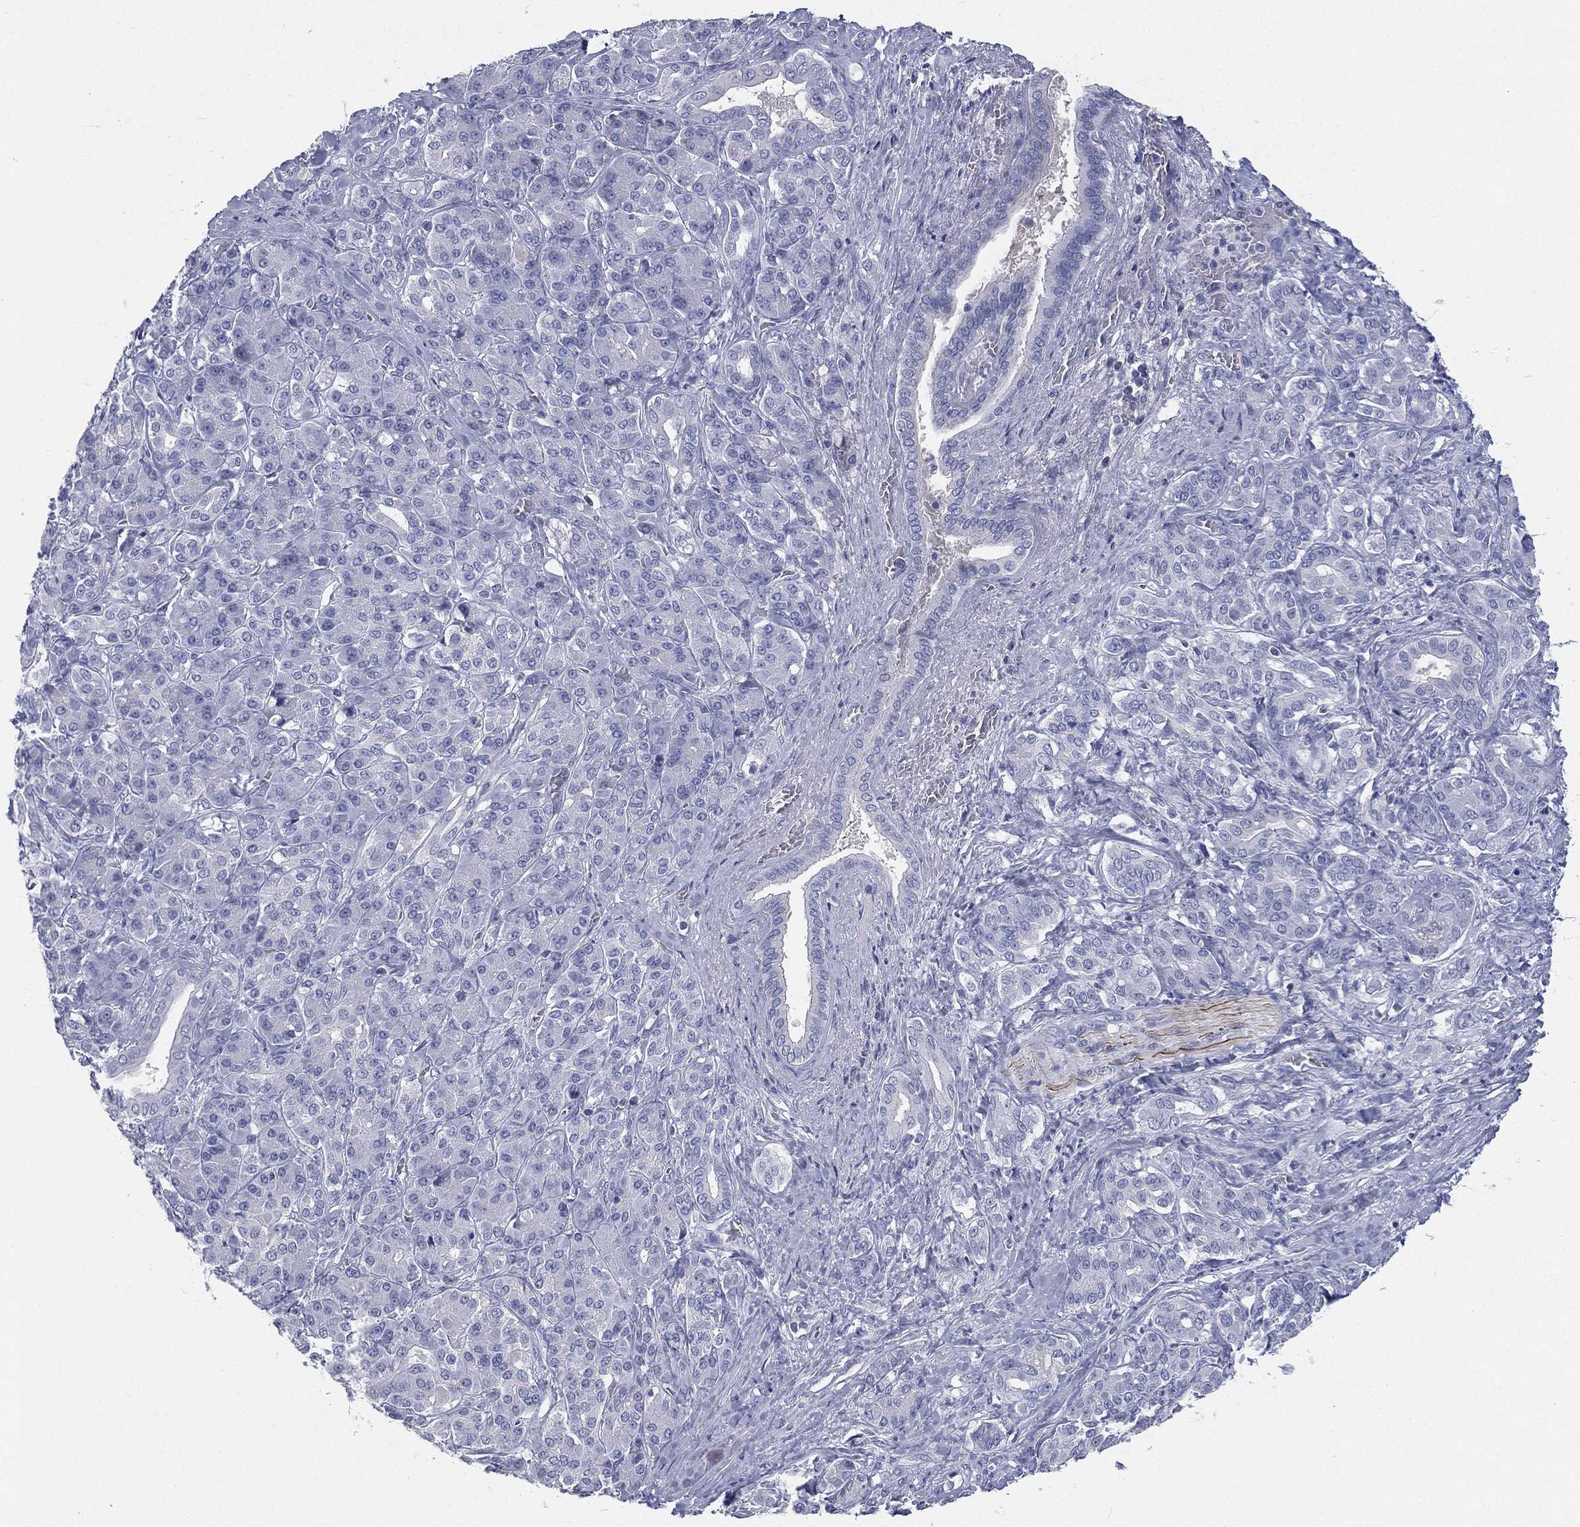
{"staining": {"intensity": "negative", "quantity": "none", "location": "none"}, "tissue": "pancreatic cancer", "cell_type": "Tumor cells", "image_type": "cancer", "snomed": [{"axis": "morphology", "description": "Normal tissue, NOS"}, {"axis": "morphology", "description": "Inflammation, NOS"}, {"axis": "morphology", "description": "Adenocarcinoma, NOS"}, {"axis": "topography", "description": "Pancreas"}], "caption": "Immunohistochemistry micrograph of neoplastic tissue: adenocarcinoma (pancreatic) stained with DAB demonstrates no significant protein expression in tumor cells.", "gene": "CD3D", "patient": {"sex": "male", "age": 57}}